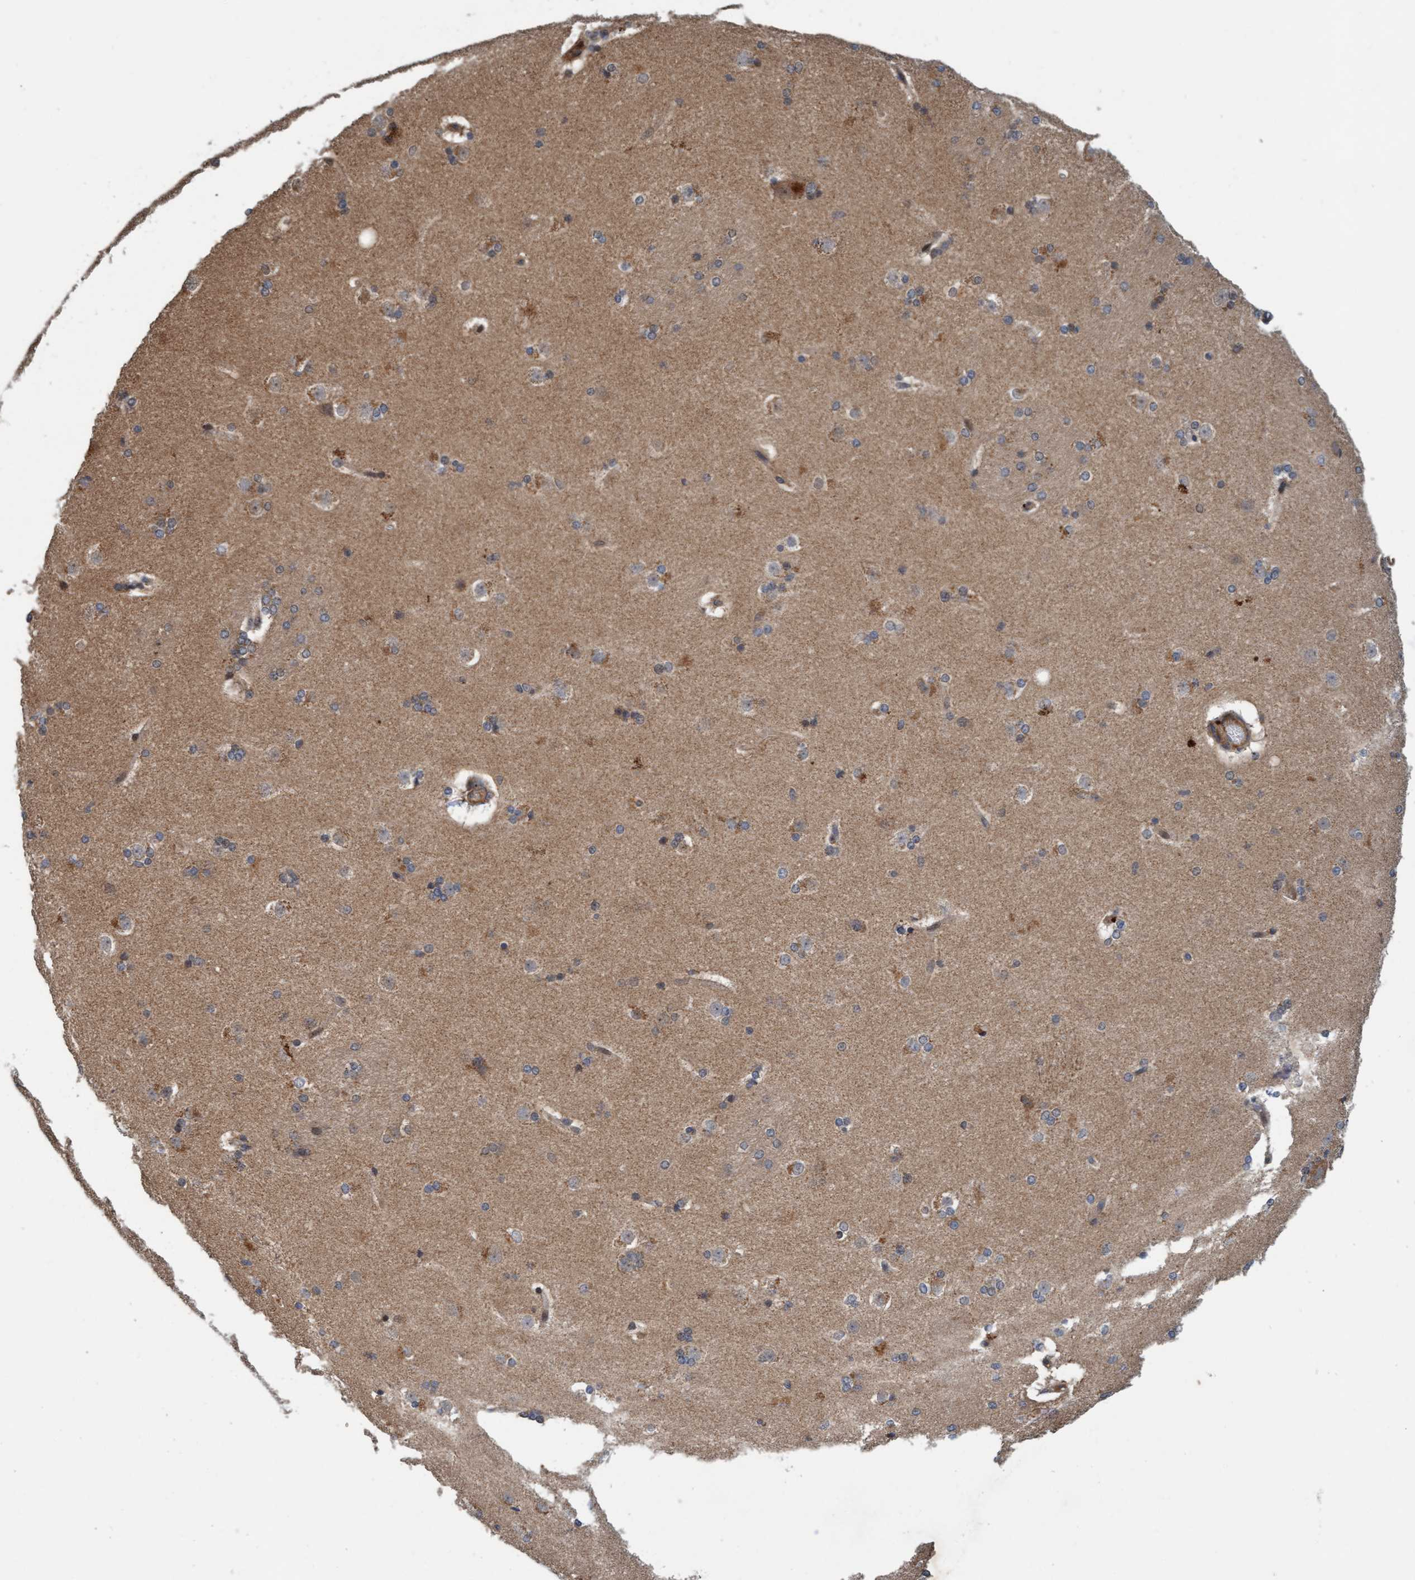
{"staining": {"intensity": "negative", "quantity": "none", "location": "none"}, "tissue": "caudate", "cell_type": "Glial cells", "image_type": "normal", "snomed": [{"axis": "morphology", "description": "Normal tissue, NOS"}, {"axis": "topography", "description": "Lateral ventricle wall"}], "caption": "Immunohistochemistry (IHC) of unremarkable caudate displays no positivity in glial cells.", "gene": "MLXIP", "patient": {"sex": "female", "age": 19}}